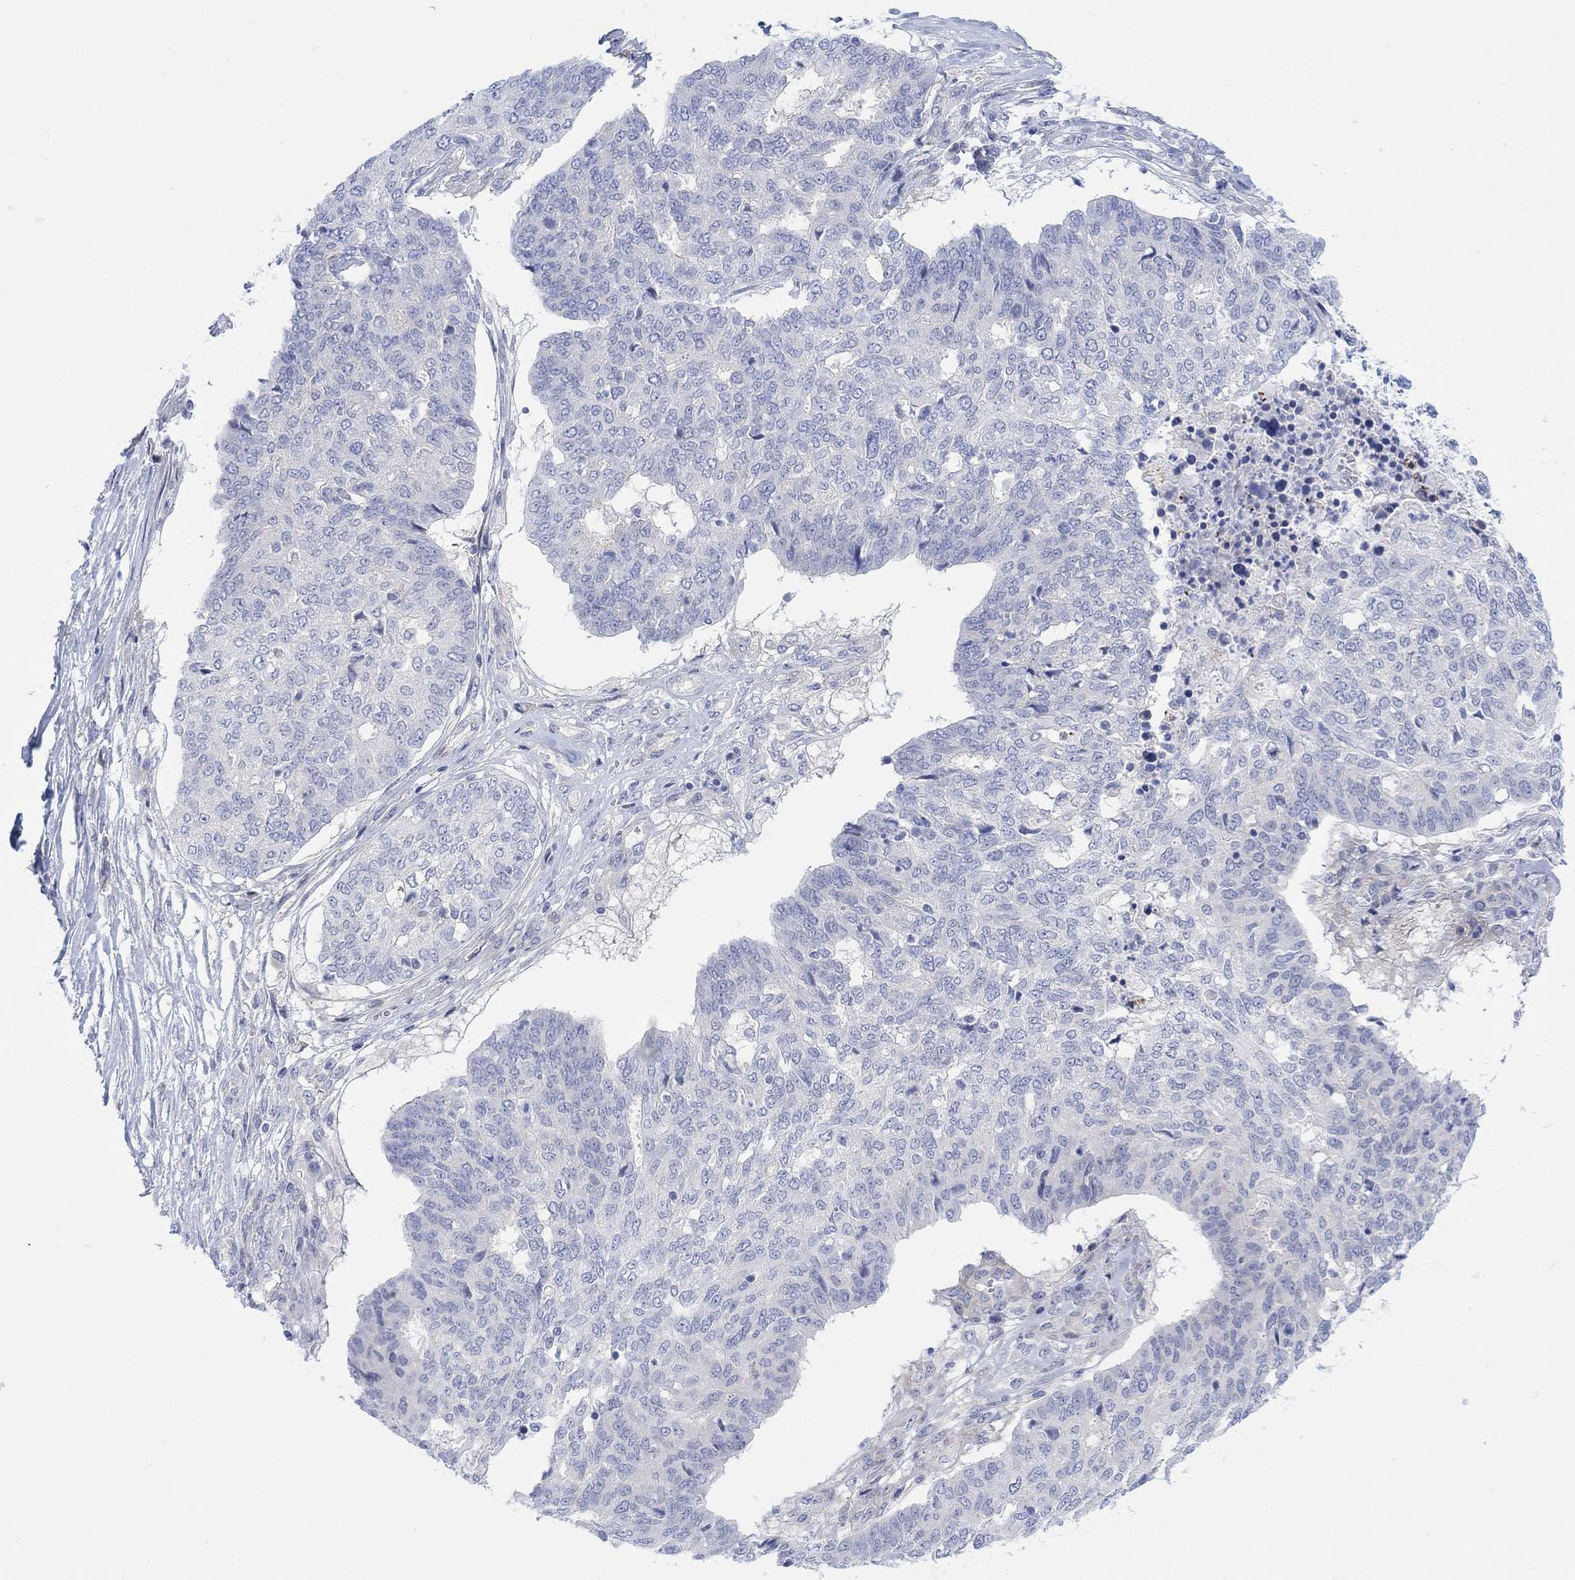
{"staining": {"intensity": "negative", "quantity": "none", "location": "none"}, "tissue": "ovarian cancer", "cell_type": "Tumor cells", "image_type": "cancer", "snomed": [{"axis": "morphology", "description": "Cystadenocarcinoma, serous, NOS"}, {"axis": "topography", "description": "Ovary"}], "caption": "Tumor cells are negative for brown protein staining in ovarian cancer. (IHC, brightfield microscopy, high magnification).", "gene": "TLDC2", "patient": {"sex": "female", "age": 67}}